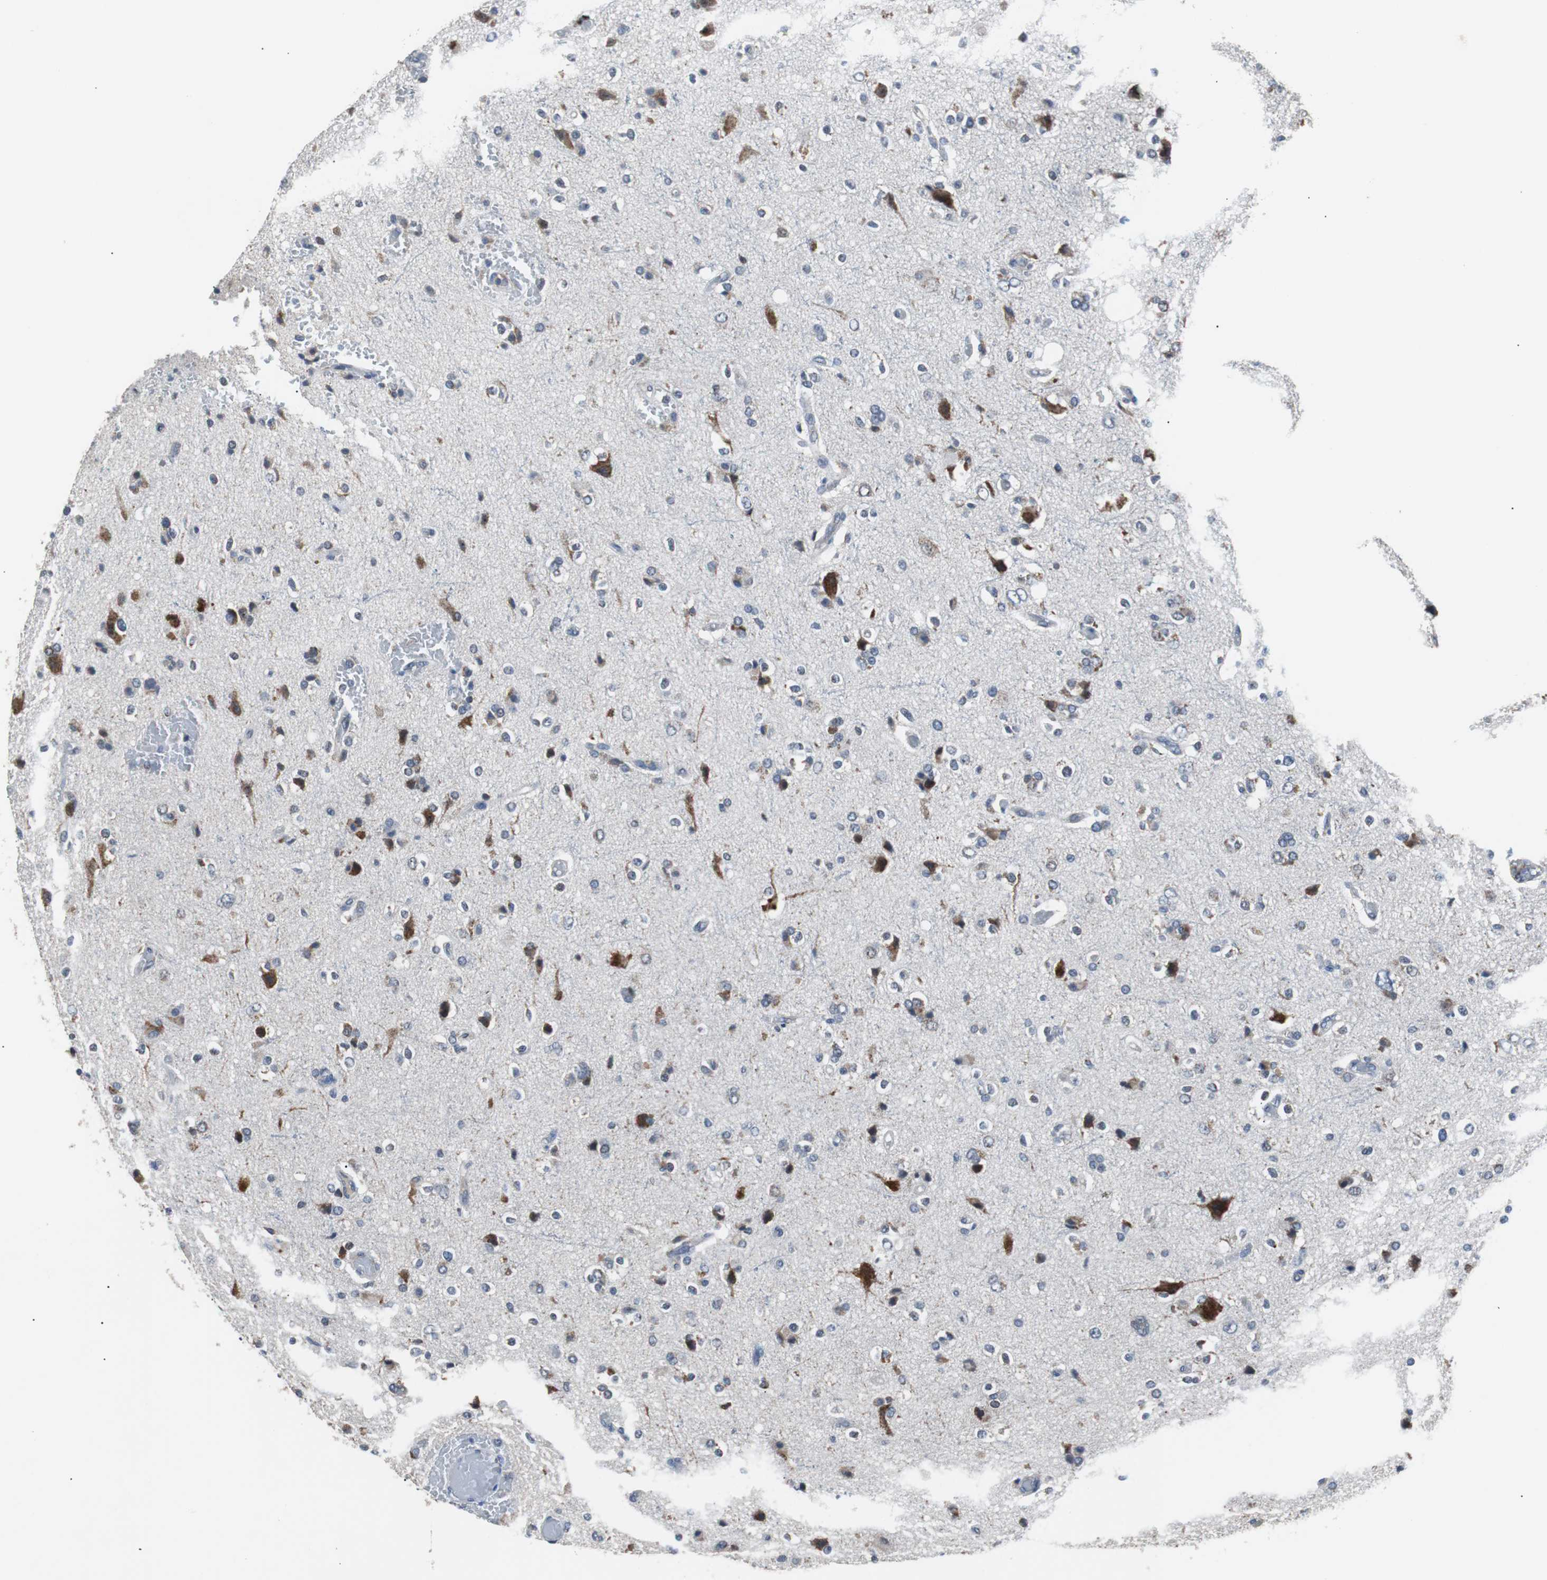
{"staining": {"intensity": "negative", "quantity": "none", "location": "none"}, "tissue": "glioma", "cell_type": "Tumor cells", "image_type": "cancer", "snomed": [{"axis": "morphology", "description": "Glioma, malignant, High grade"}, {"axis": "topography", "description": "Brain"}], "caption": "This photomicrograph is of high-grade glioma (malignant) stained with immunohistochemistry (IHC) to label a protein in brown with the nuclei are counter-stained blue. There is no expression in tumor cells.", "gene": "PITRM1", "patient": {"sex": "male", "age": 47}}